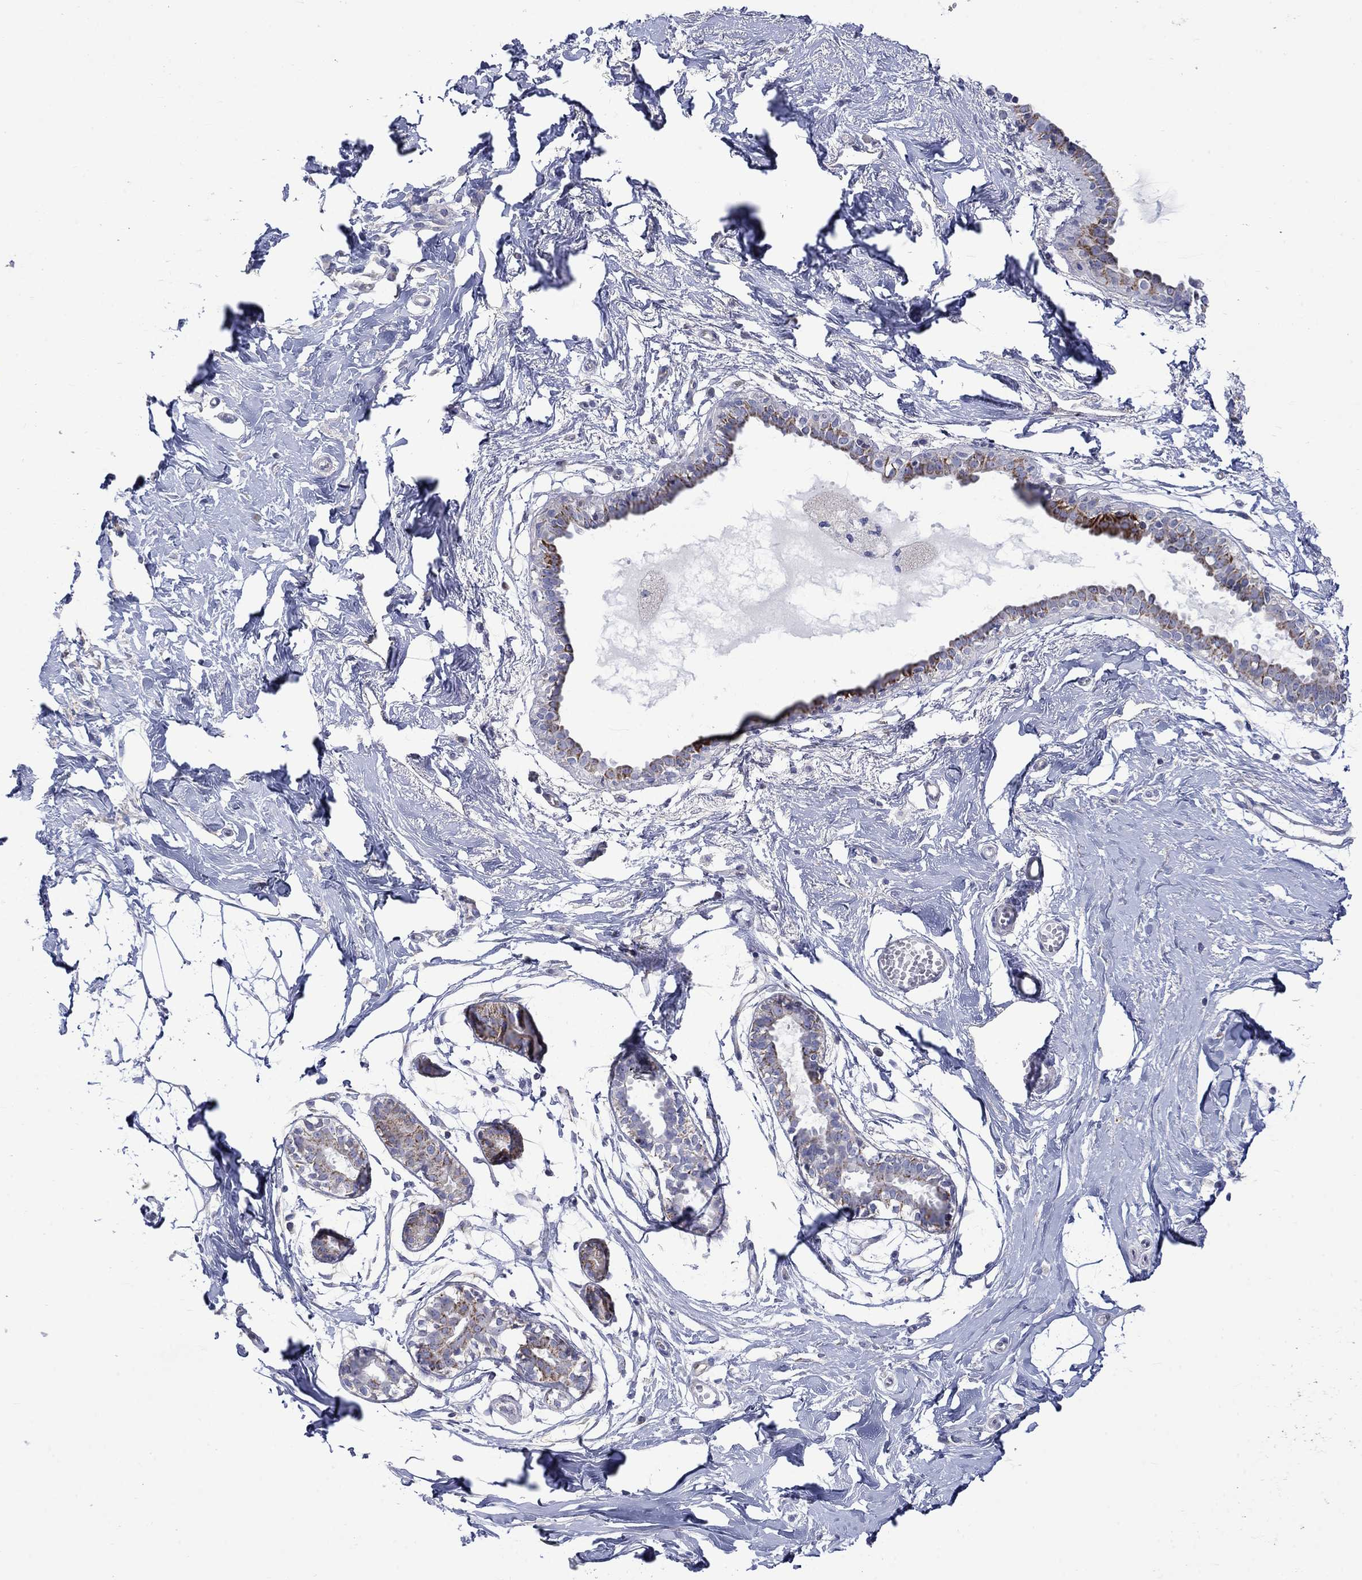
{"staining": {"intensity": "negative", "quantity": "none", "location": "none"}, "tissue": "breast", "cell_type": "Adipocytes", "image_type": "normal", "snomed": [{"axis": "morphology", "description": "Normal tissue, NOS"}, {"axis": "topography", "description": "Breast"}], "caption": "The micrograph displays no staining of adipocytes in normal breast.", "gene": "CISD1", "patient": {"sex": "female", "age": 49}}